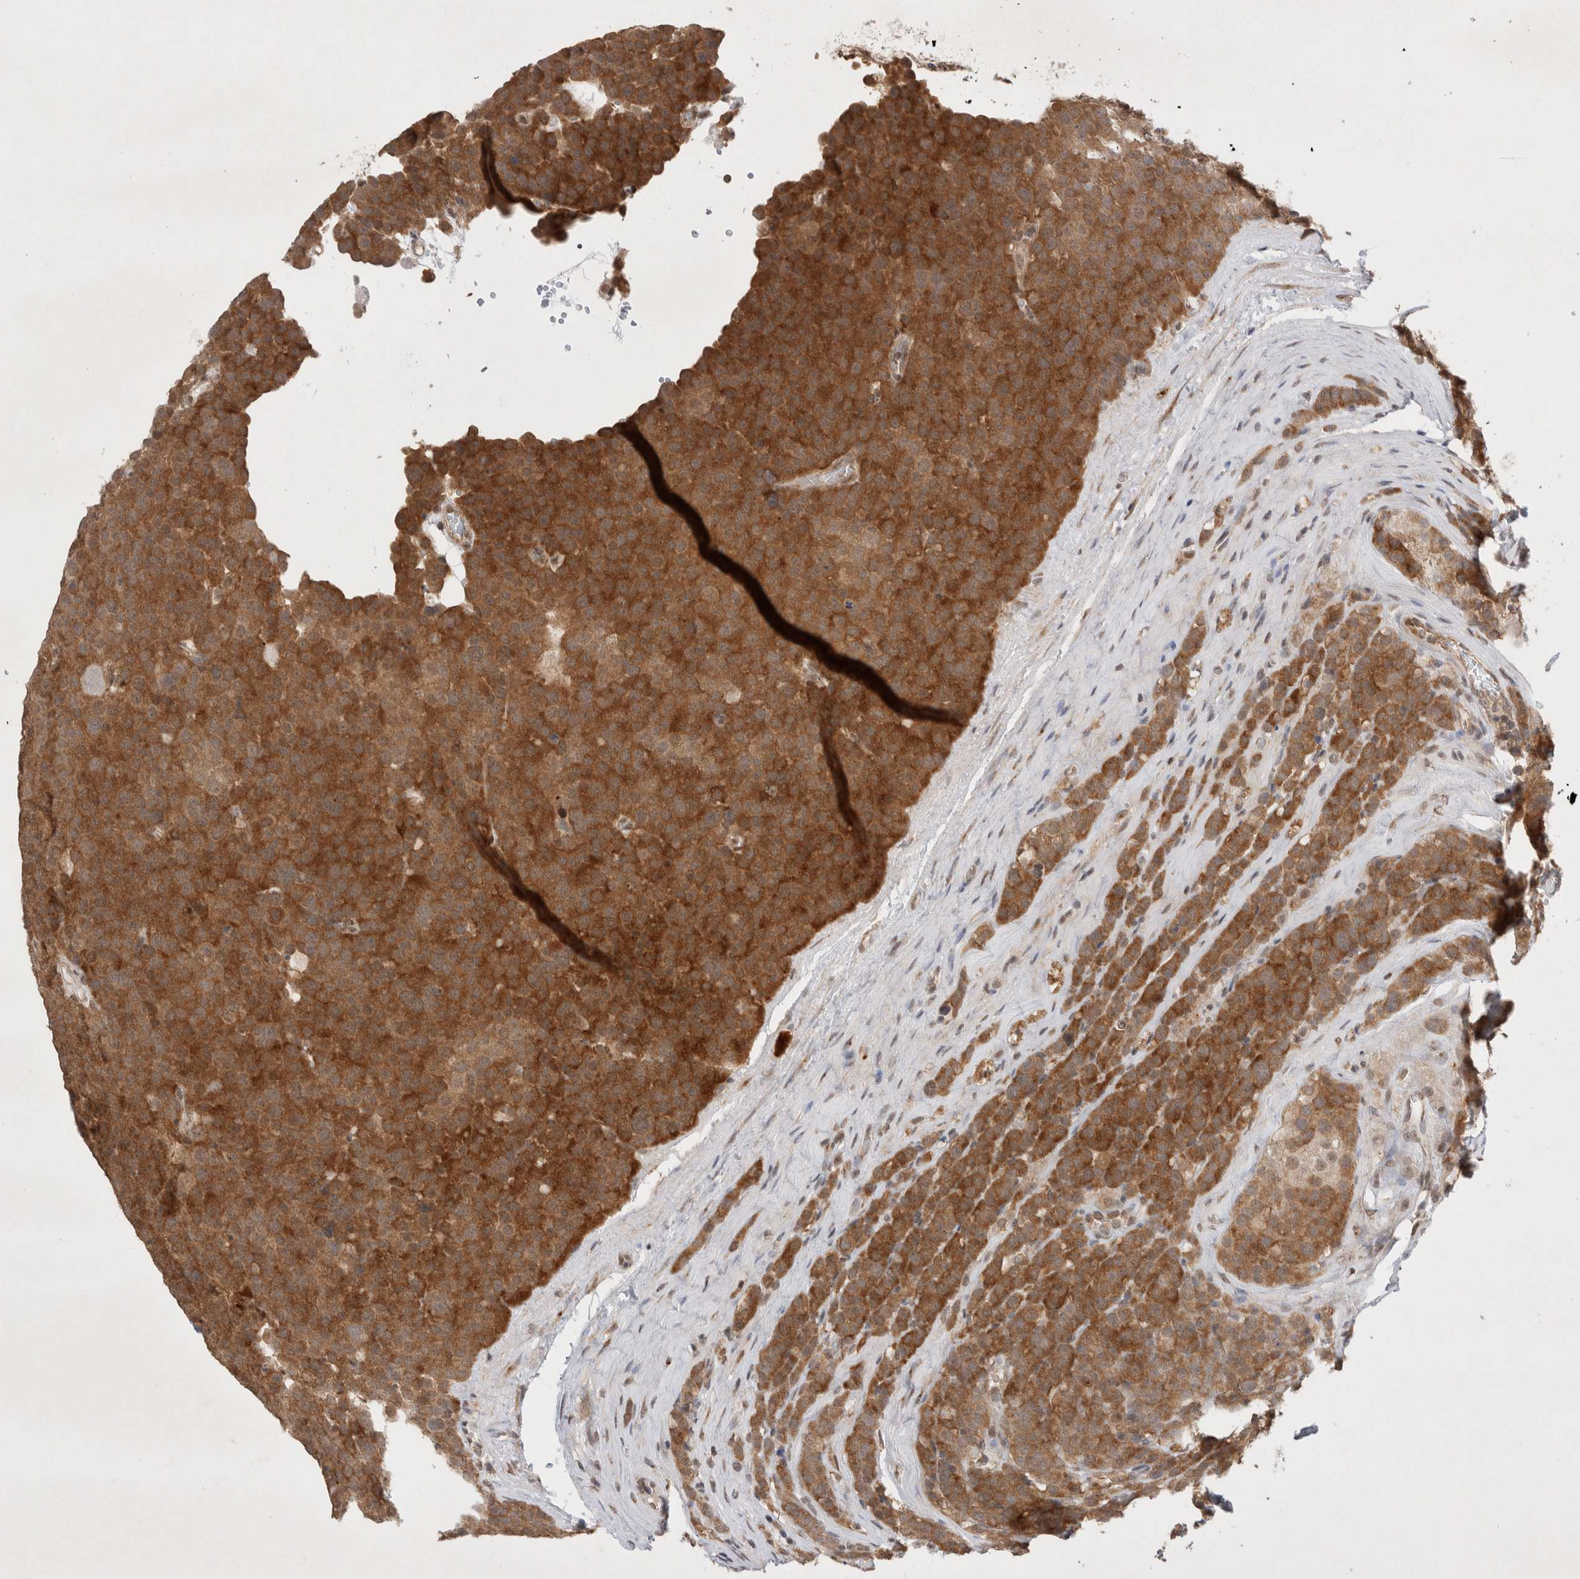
{"staining": {"intensity": "strong", "quantity": ">75%", "location": "cytoplasmic/membranous"}, "tissue": "testis cancer", "cell_type": "Tumor cells", "image_type": "cancer", "snomed": [{"axis": "morphology", "description": "Seminoma, NOS"}, {"axis": "topography", "description": "Testis"}], "caption": "Protein expression analysis of human testis cancer (seminoma) reveals strong cytoplasmic/membranous staining in about >75% of tumor cells.", "gene": "WIPF2", "patient": {"sex": "male", "age": 71}}